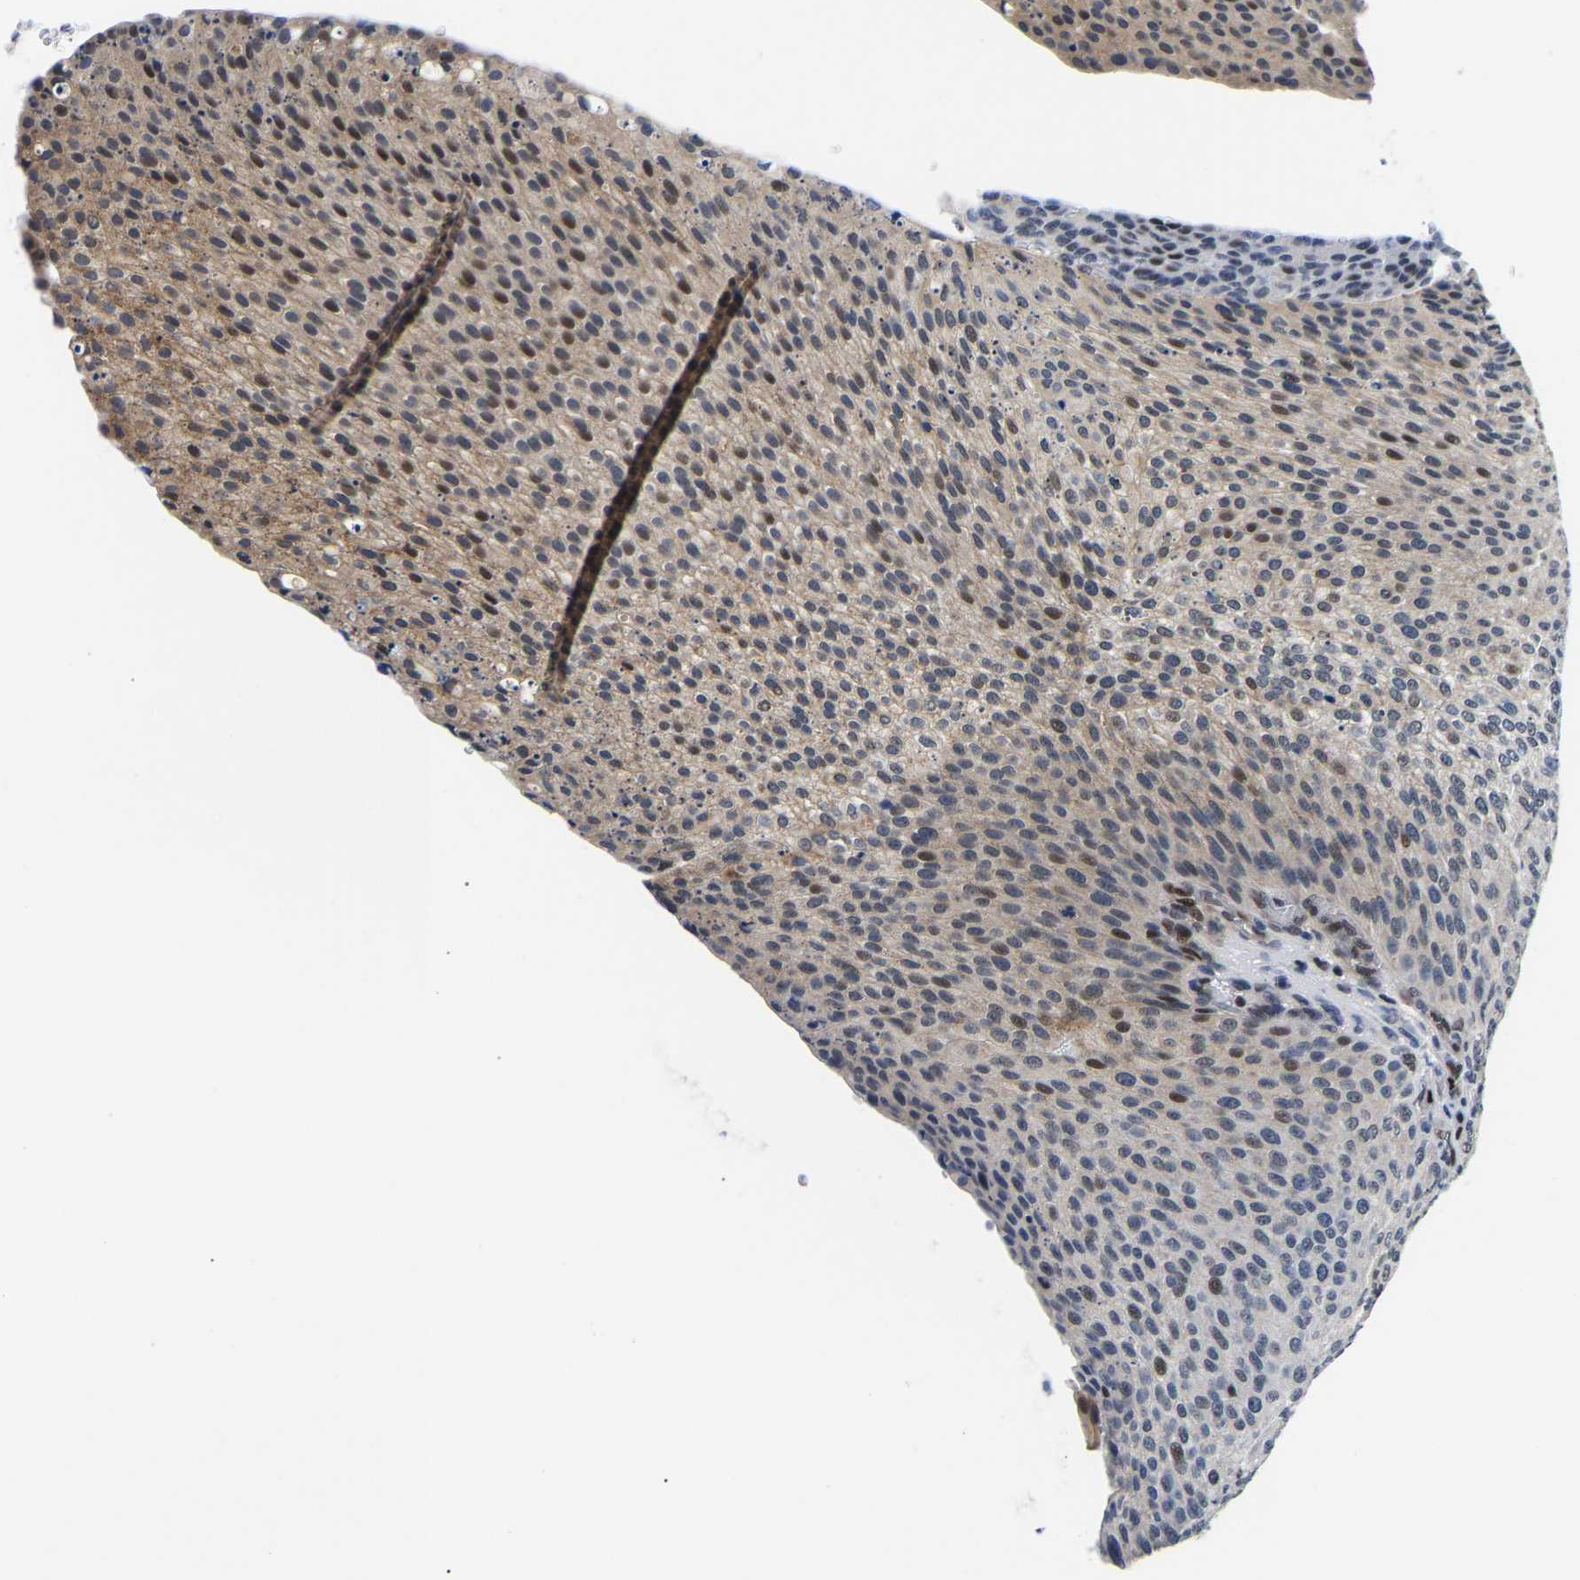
{"staining": {"intensity": "moderate", "quantity": "<25%", "location": "nuclear"}, "tissue": "urothelial cancer", "cell_type": "Tumor cells", "image_type": "cancer", "snomed": [{"axis": "morphology", "description": "Urothelial carcinoma, Low grade"}, {"axis": "topography", "description": "Smooth muscle"}, {"axis": "topography", "description": "Urinary bladder"}], "caption": "Low-grade urothelial carcinoma tissue reveals moderate nuclear expression in about <25% of tumor cells The staining was performed using DAB (3,3'-diaminobenzidine) to visualize the protein expression in brown, while the nuclei were stained in blue with hematoxylin (Magnification: 20x).", "gene": "PTRHD1", "patient": {"sex": "male", "age": 60}}